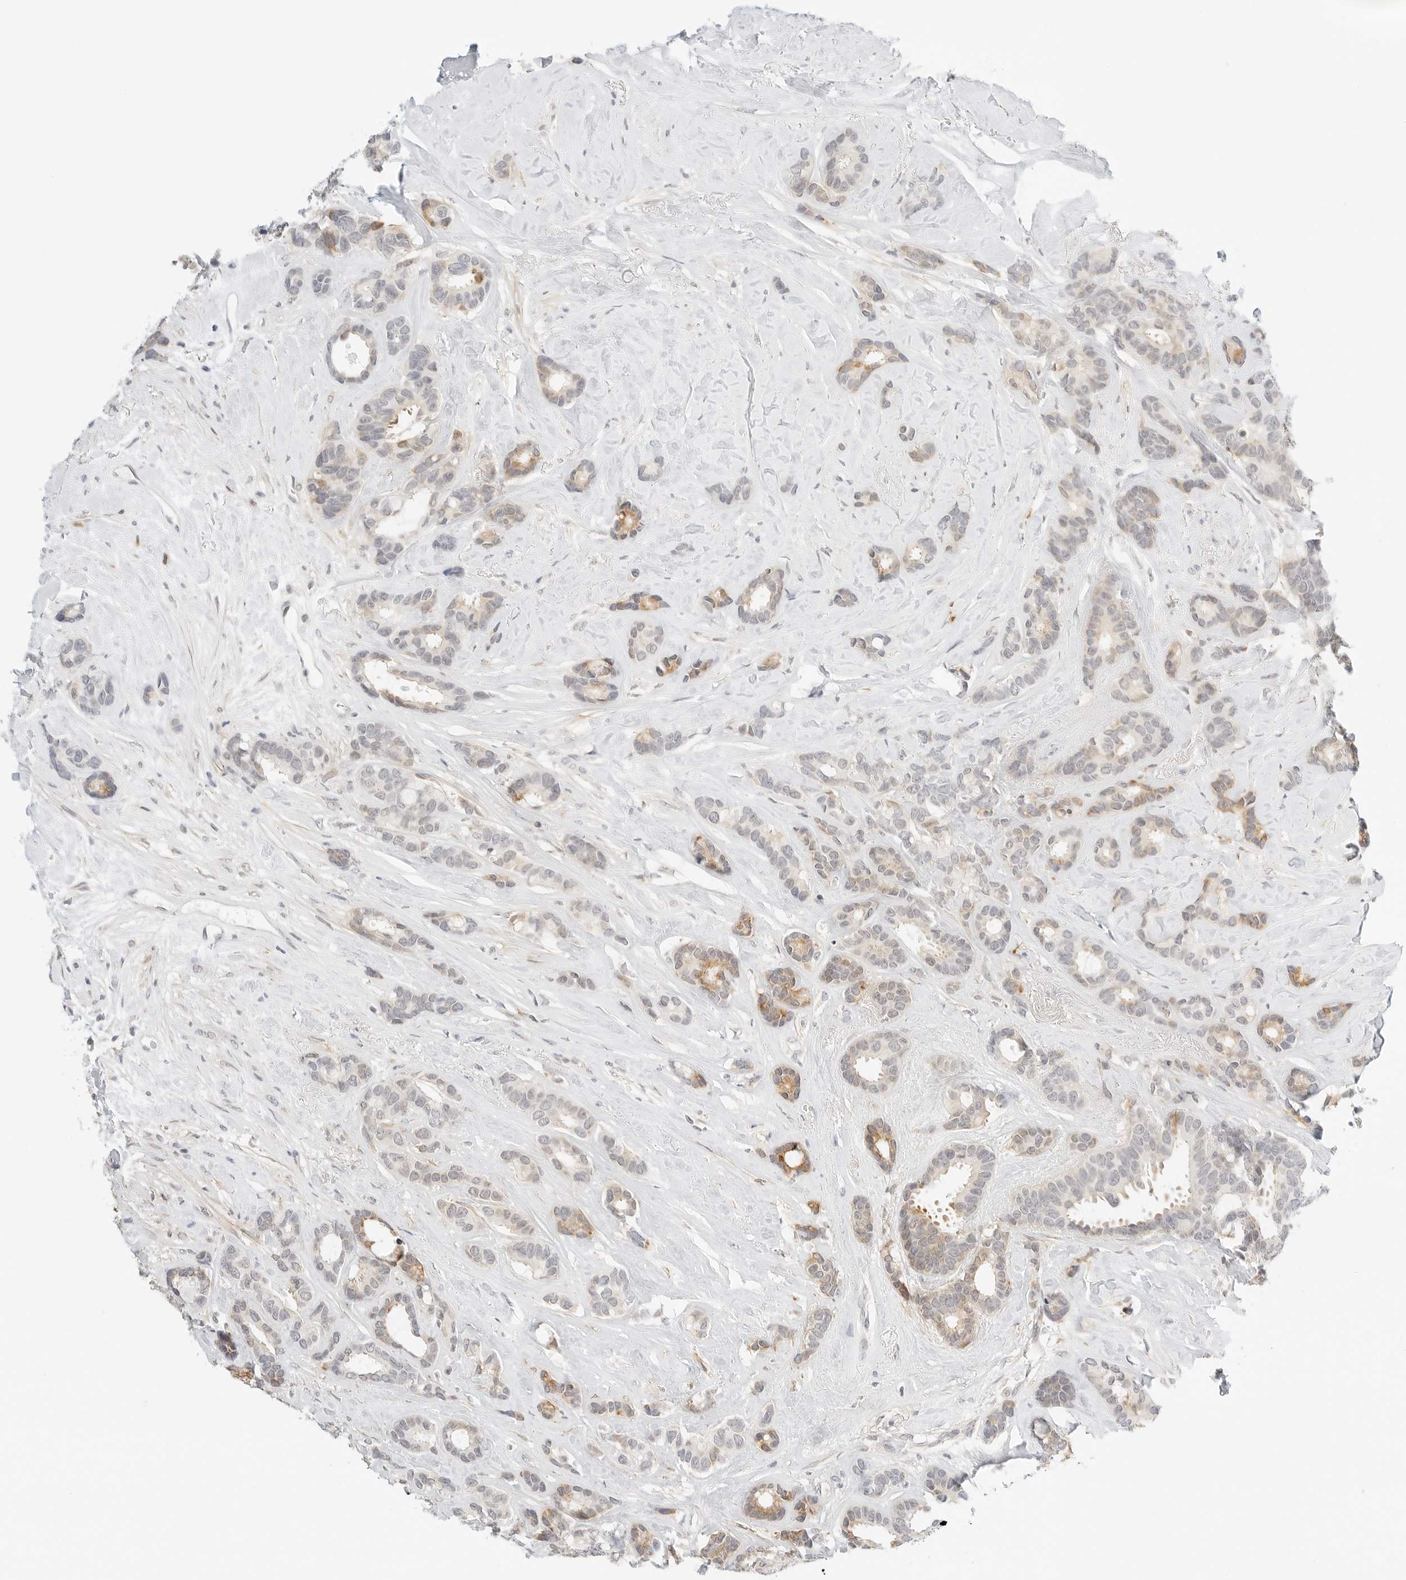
{"staining": {"intensity": "moderate", "quantity": "<25%", "location": "cytoplasmic/membranous"}, "tissue": "breast cancer", "cell_type": "Tumor cells", "image_type": "cancer", "snomed": [{"axis": "morphology", "description": "Duct carcinoma"}, {"axis": "topography", "description": "Breast"}], "caption": "A brown stain highlights moderate cytoplasmic/membranous staining of a protein in human breast cancer tumor cells. The protein of interest is shown in brown color, while the nuclei are stained blue.", "gene": "TEKT2", "patient": {"sex": "female", "age": 87}}